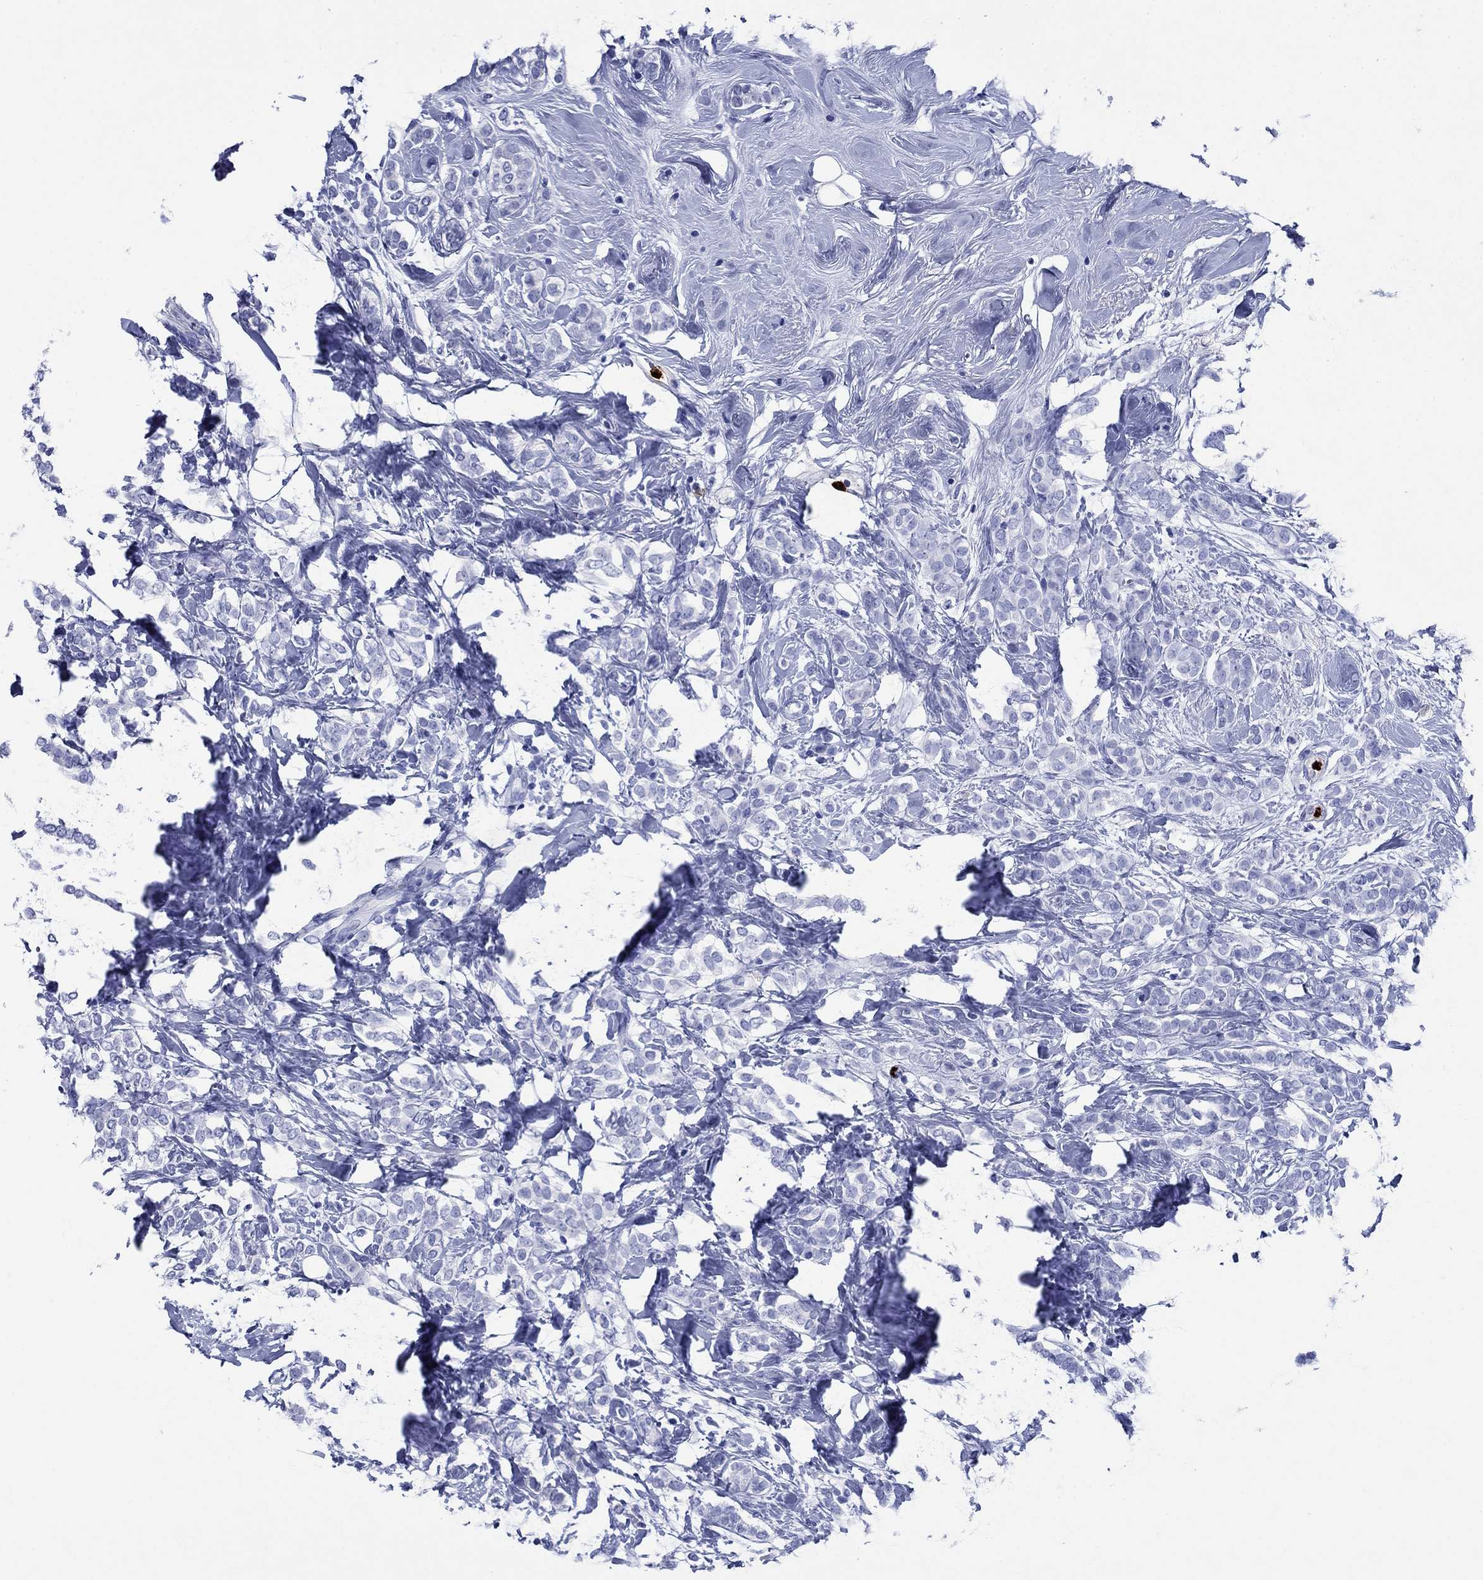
{"staining": {"intensity": "negative", "quantity": "none", "location": "none"}, "tissue": "breast cancer", "cell_type": "Tumor cells", "image_type": "cancer", "snomed": [{"axis": "morphology", "description": "Lobular carcinoma"}, {"axis": "topography", "description": "Breast"}], "caption": "Tumor cells are negative for protein expression in human breast cancer.", "gene": "AZU1", "patient": {"sex": "female", "age": 49}}